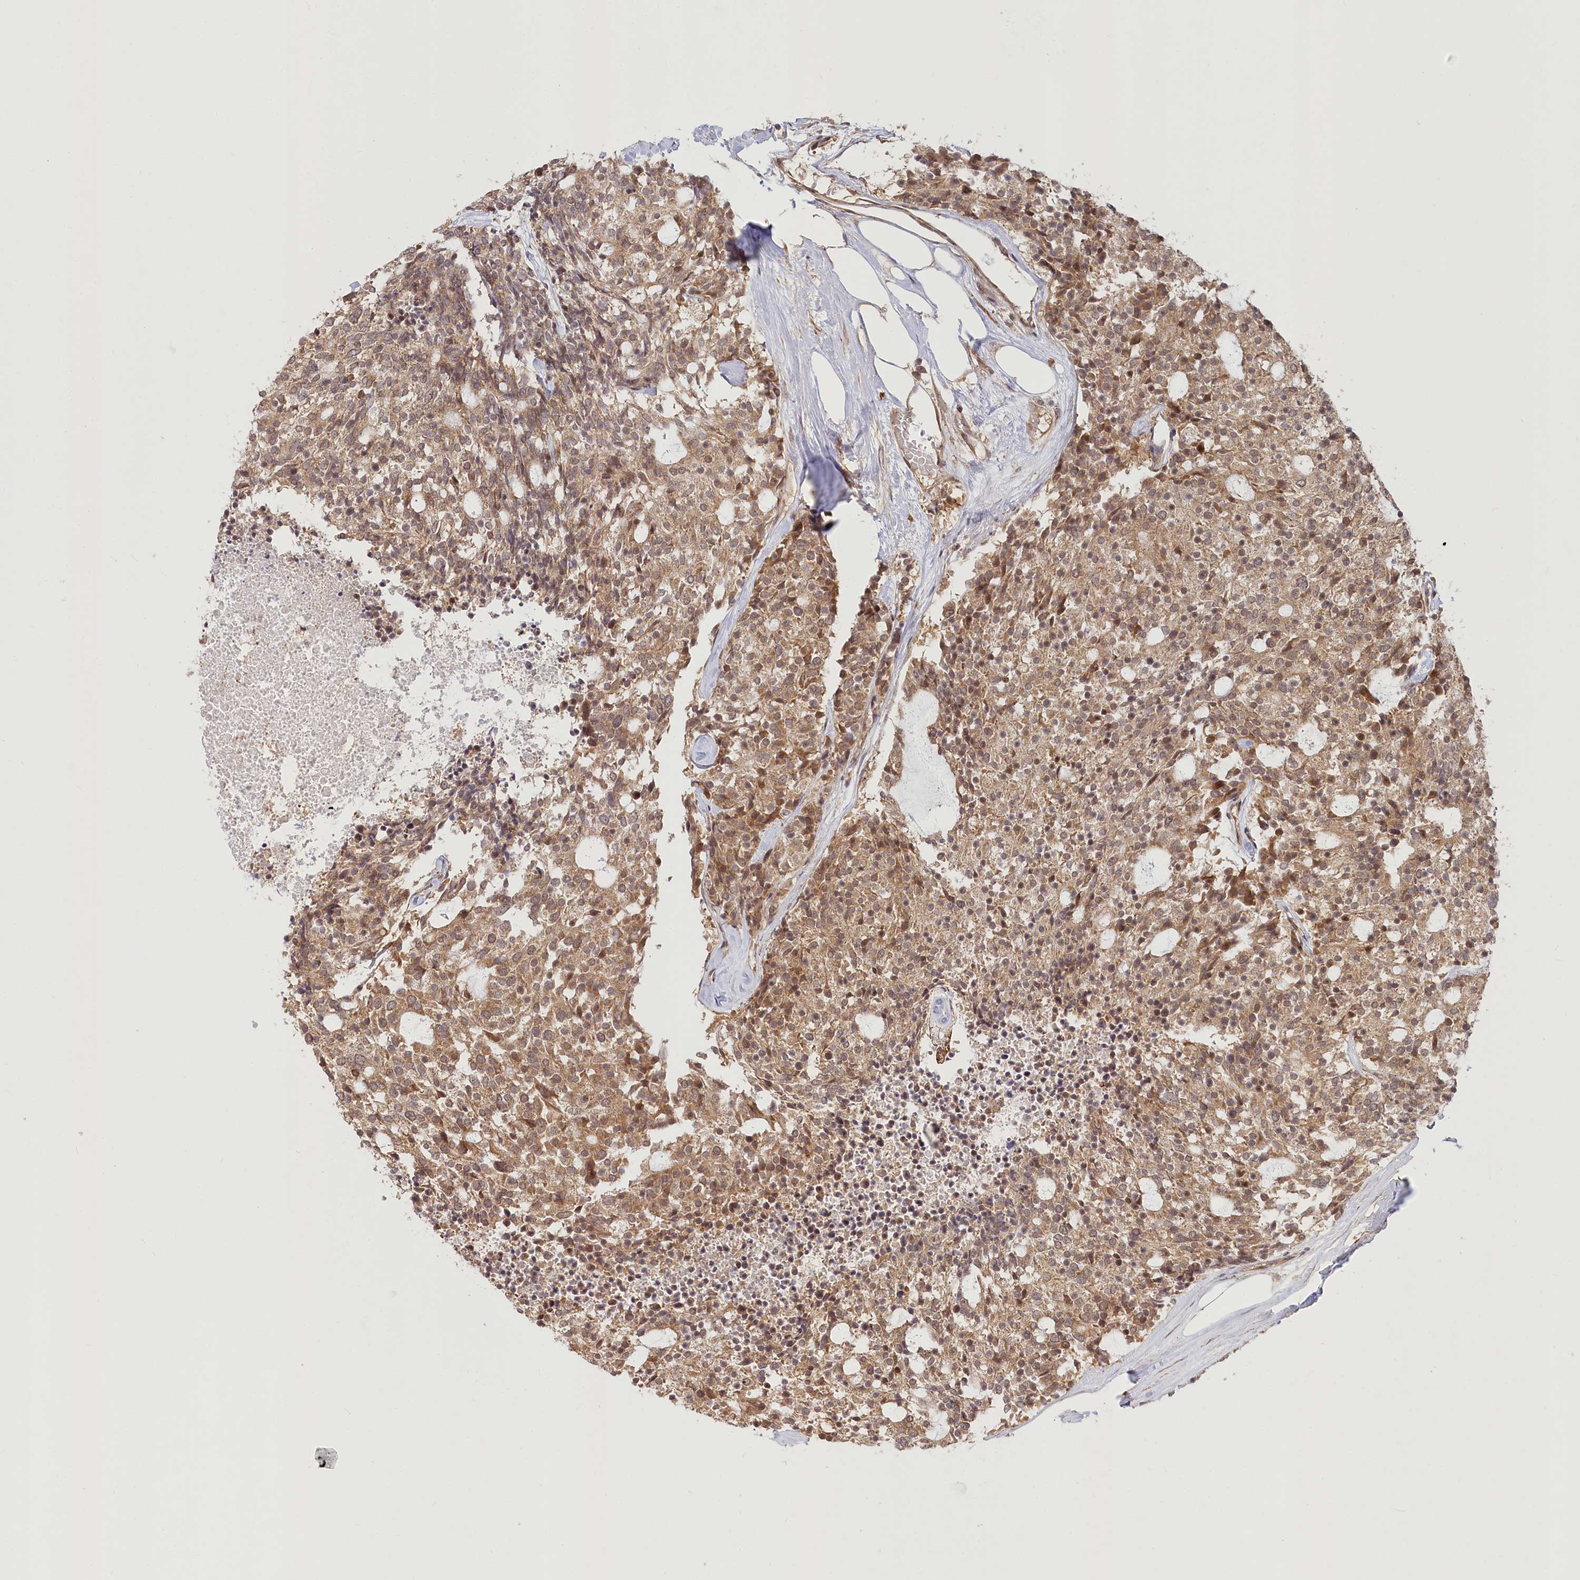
{"staining": {"intensity": "moderate", "quantity": ">75%", "location": "cytoplasmic/membranous"}, "tissue": "carcinoid", "cell_type": "Tumor cells", "image_type": "cancer", "snomed": [{"axis": "morphology", "description": "Carcinoid, malignant, NOS"}, {"axis": "topography", "description": "Pancreas"}], "caption": "The immunohistochemical stain labels moderate cytoplasmic/membranous expression in tumor cells of carcinoid (malignant) tissue.", "gene": "CEP70", "patient": {"sex": "female", "age": 54}}